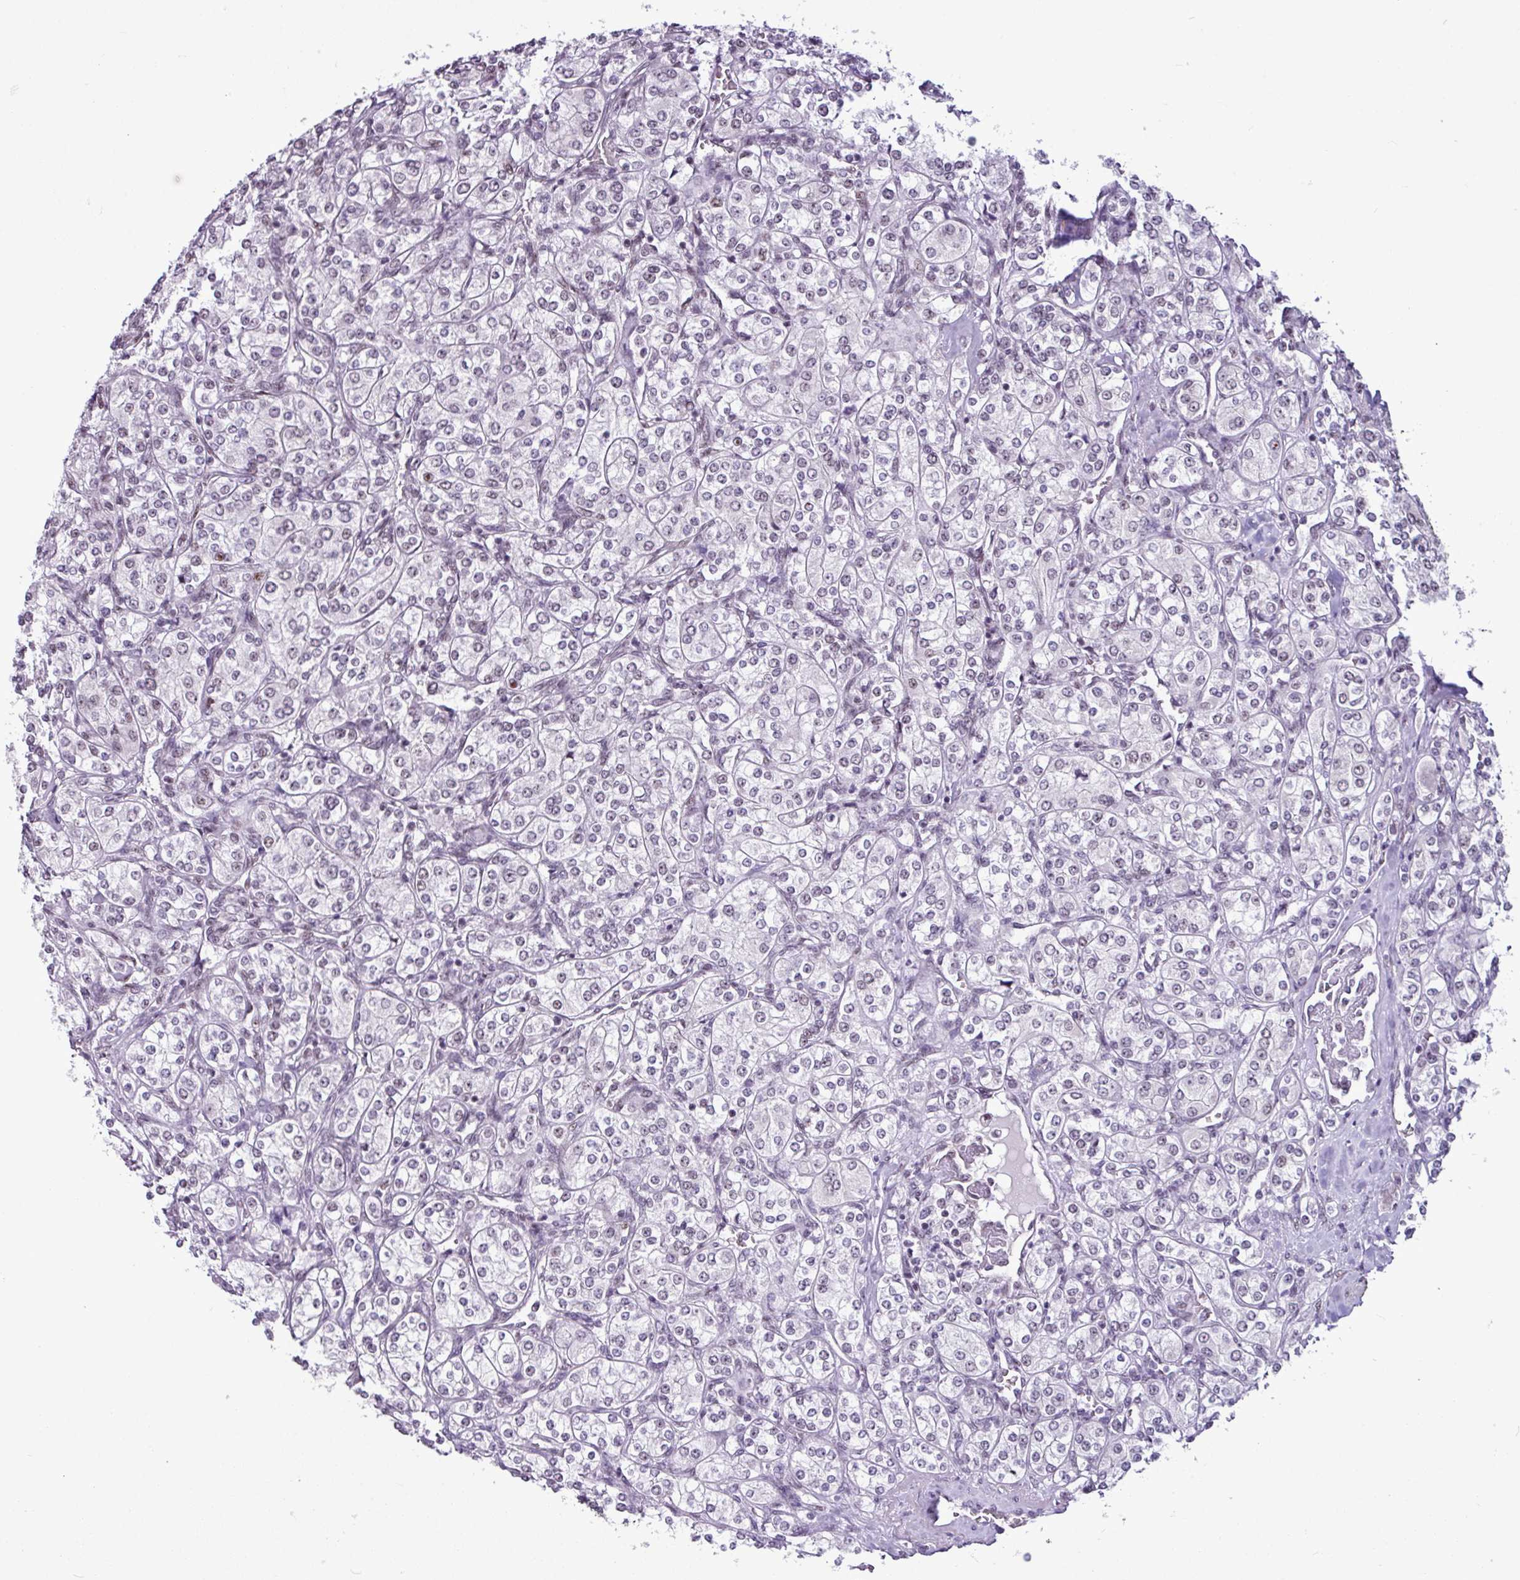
{"staining": {"intensity": "weak", "quantity": "25%-75%", "location": "nuclear"}, "tissue": "renal cancer", "cell_type": "Tumor cells", "image_type": "cancer", "snomed": [{"axis": "morphology", "description": "Adenocarcinoma, NOS"}, {"axis": "topography", "description": "Kidney"}], "caption": "Weak nuclear positivity for a protein is seen in approximately 25%-75% of tumor cells of renal adenocarcinoma using immunohistochemistry (IHC).", "gene": "UTP18", "patient": {"sex": "male", "age": 77}}